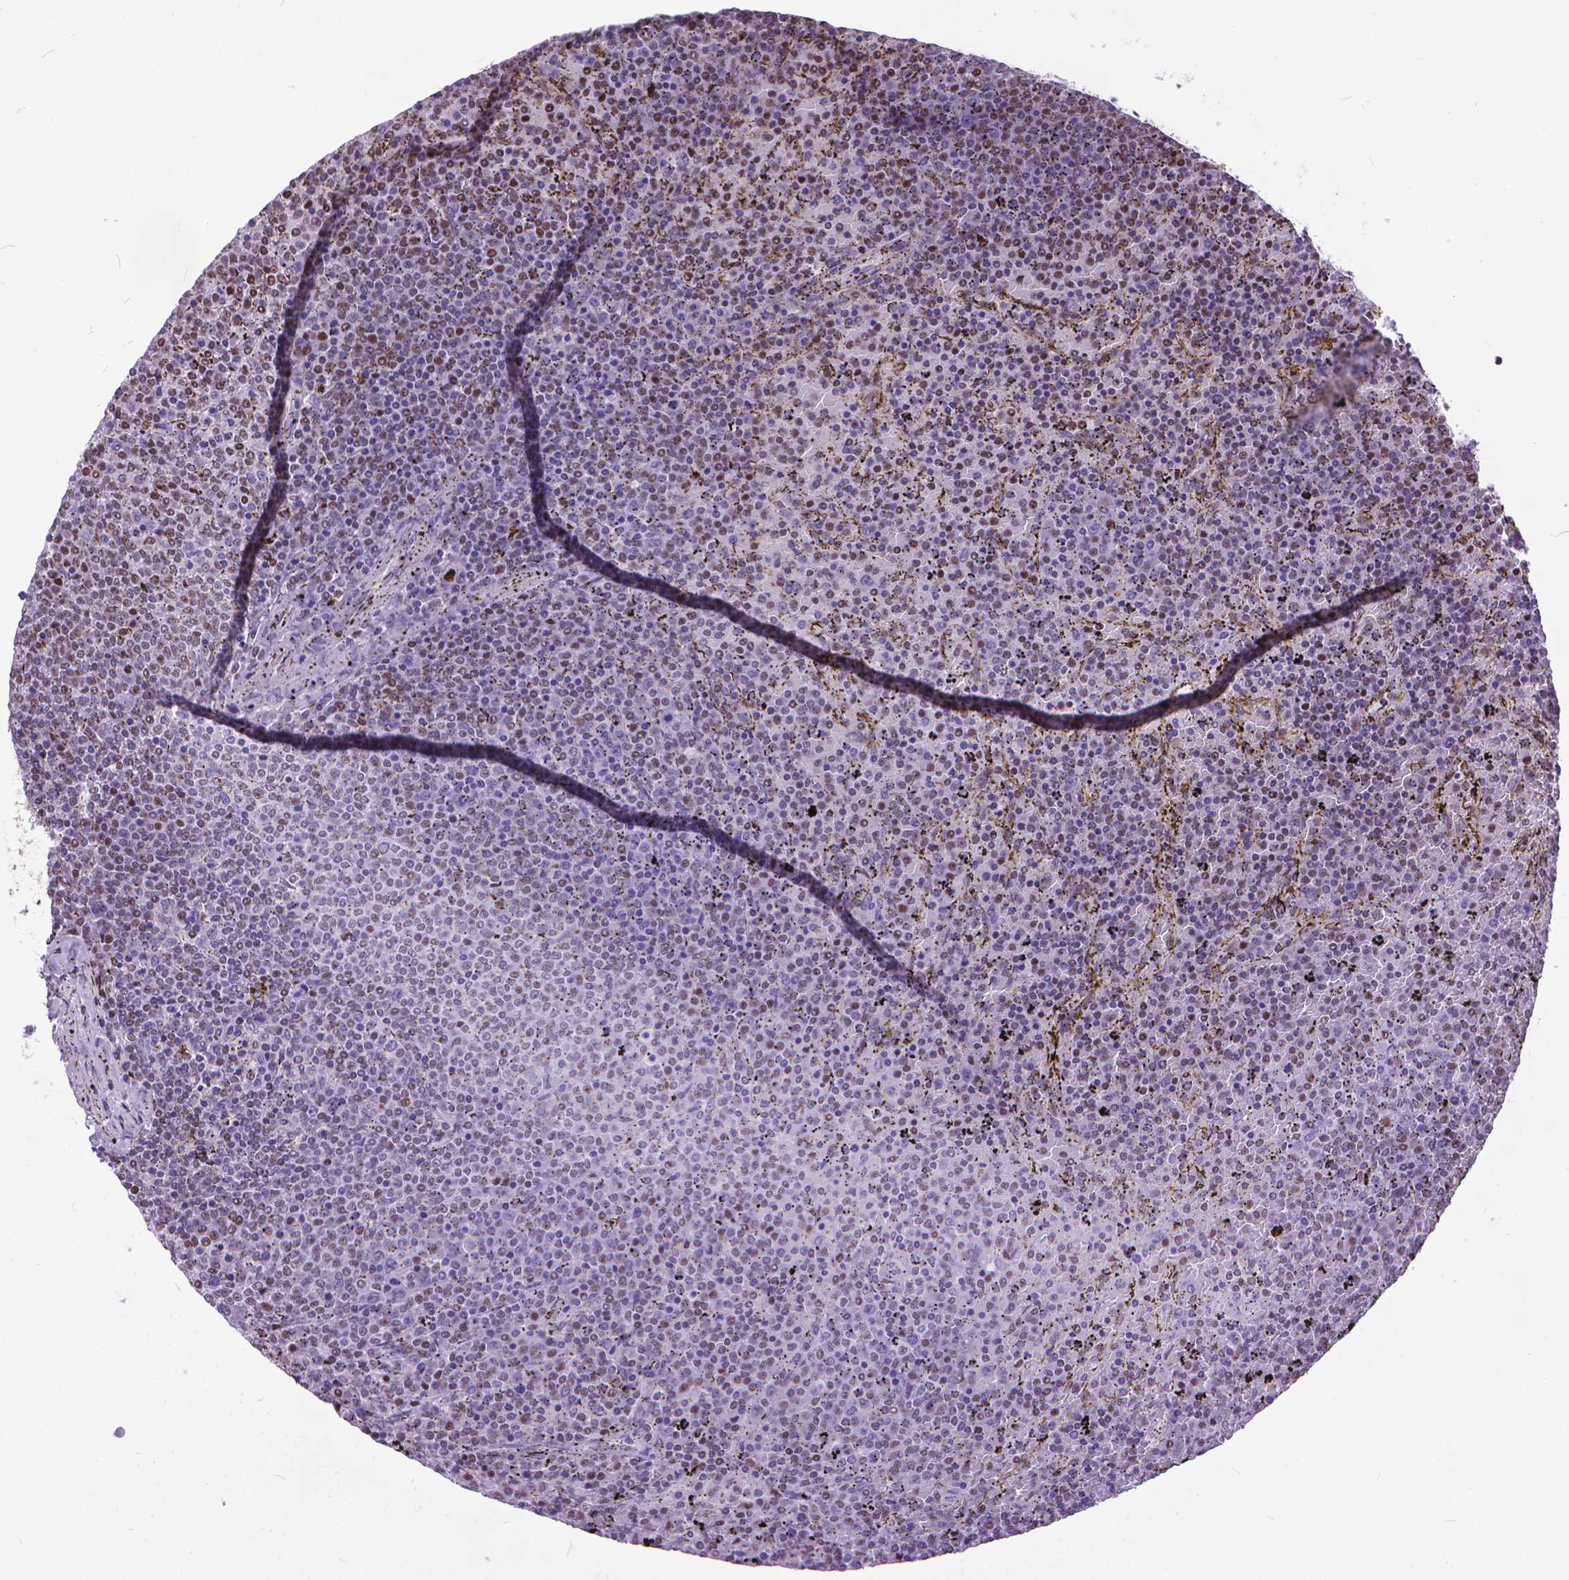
{"staining": {"intensity": "negative", "quantity": "none", "location": "none"}, "tissue": "lymphoma", "cell_type": "Tumor cells", "image_type": "cancer", "snomed": [{"axis": "morphology", "description": "Malignant lymphoma, non-Hodgkin's type, Low grade"}, {"axis": "topography", "description": "Spleen"}], "caption": "DAB (3,3'-diaminobenzidine) immunohistochemical staining of lymphoma exhibits no significant expression in tumor cells.", "gene": "POLE4", "patient": {"sex": "female", "age": 77}}